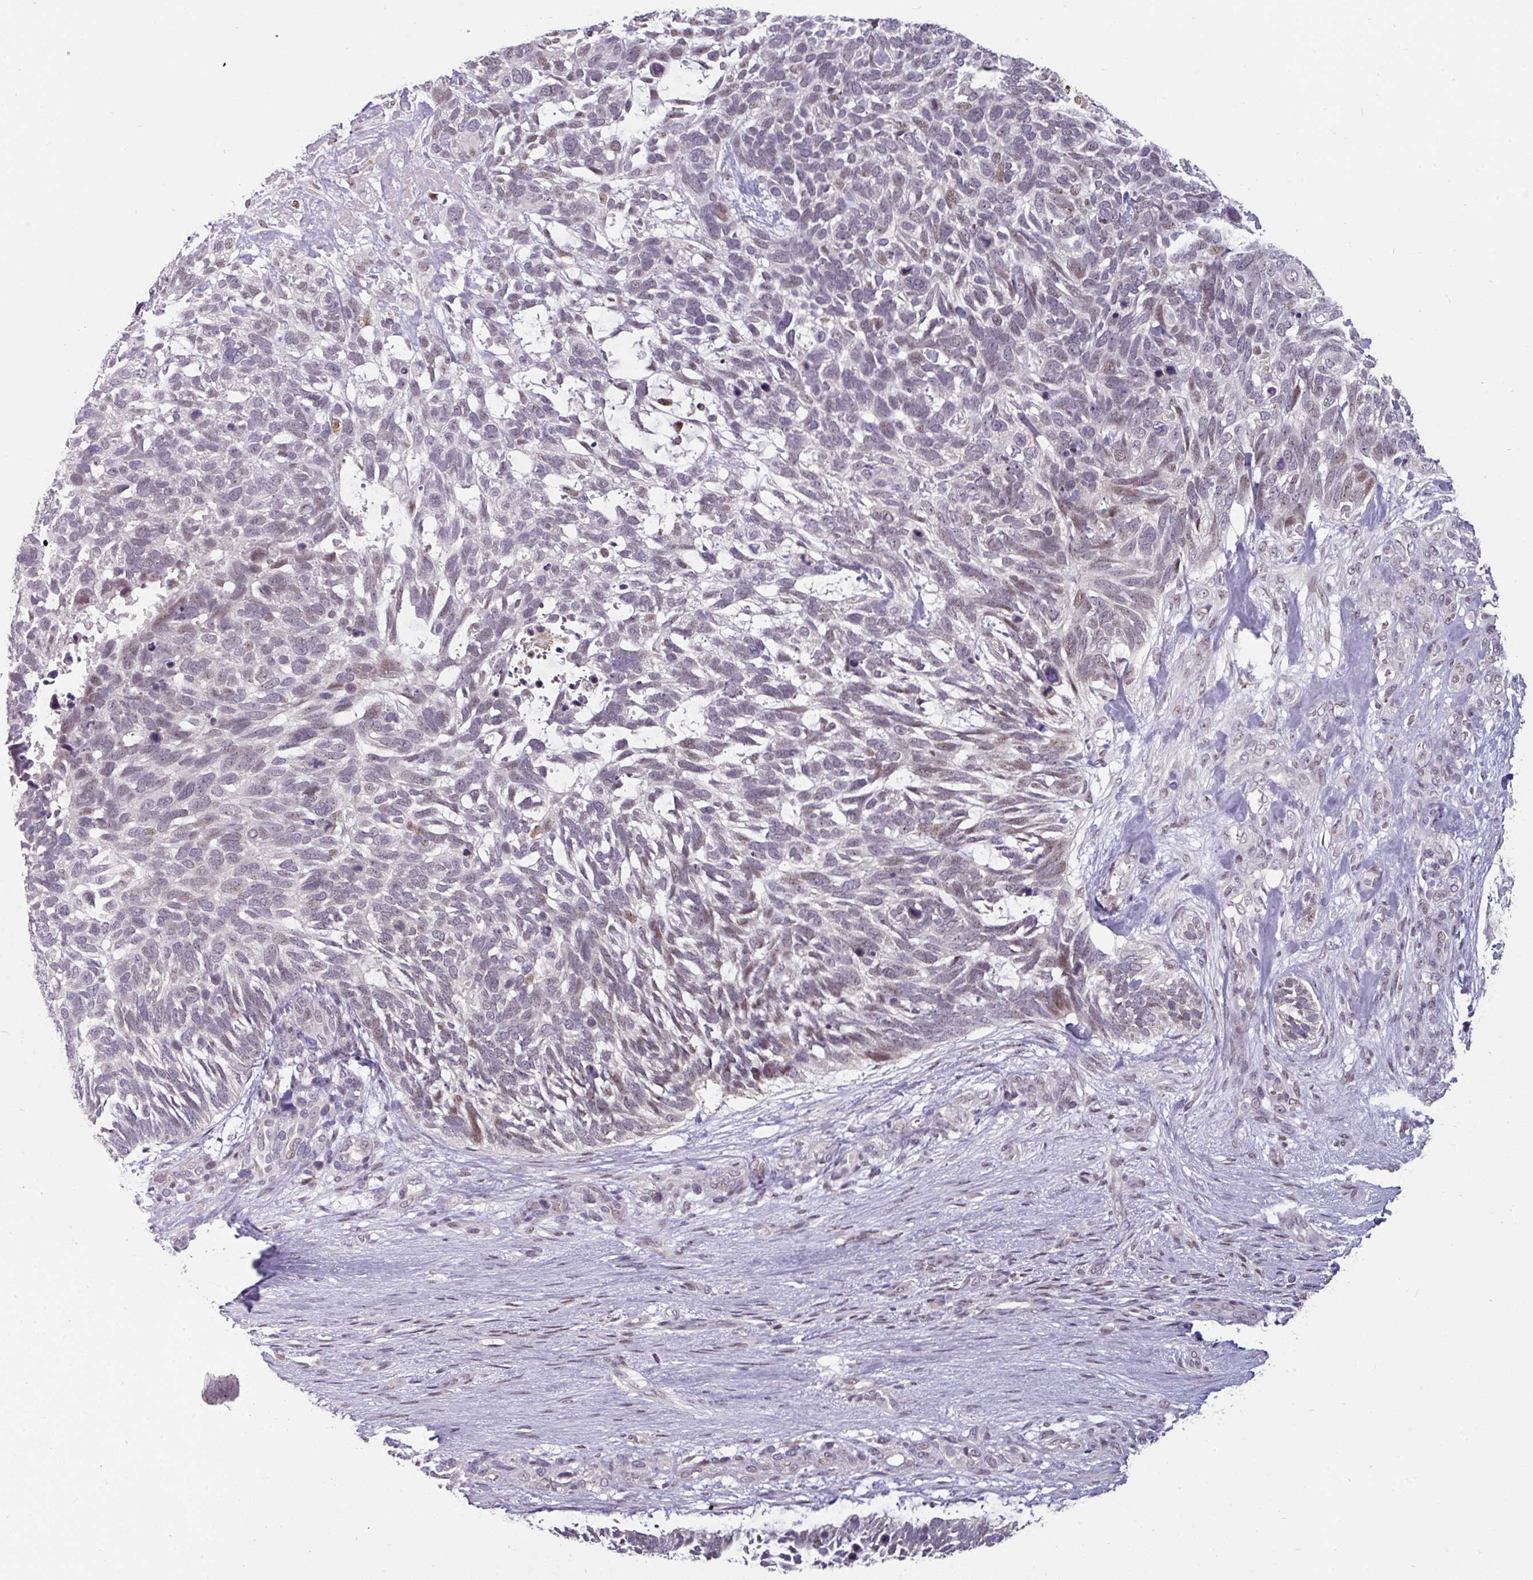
{"staining": {"intensity": "negative", "quantity": "none", "location": "none"}, "tissue": "skin cancer", "cell_type": "Tumor cells", "image_type": "cancer", "snomed": [{"axis": "morphology", "description": "Basal cell carcinoma"}, {"axis": "topography", "description": "Skin"}], "caption": "Immunohistochemistry micrograph of neoplastic tissue: human skin basal cell carcinoma stained with DAB (3,3'-diaminobenzidine) reveals no significant protein staining in tumor cells. The staining is performed using DAB (3,3'-diaminobenzidine) brown chromogen with nuclei counter-stained in using hematoxylin.", "gene": "SWSAP1", "patient": {"sex": "male", "age": 88}}